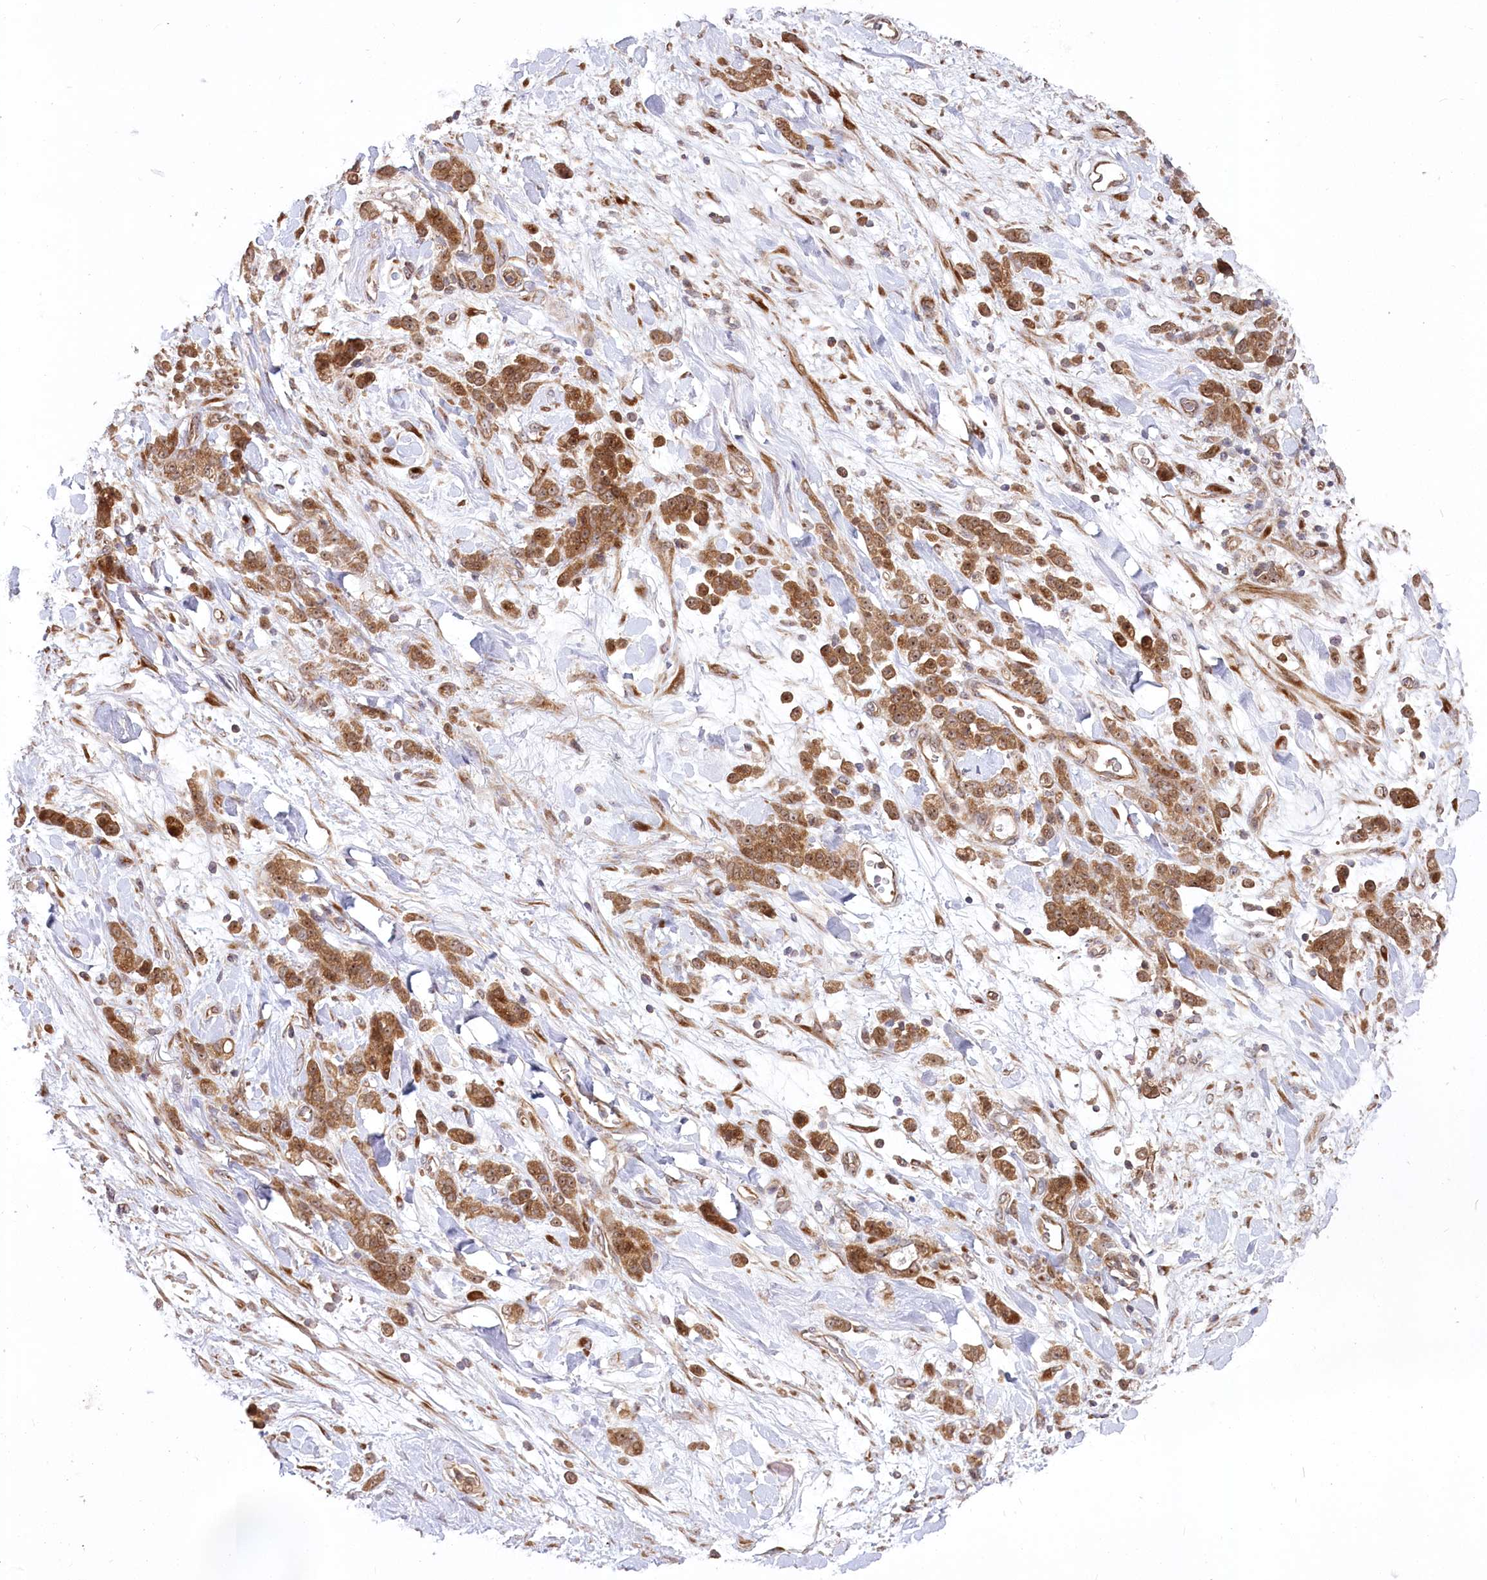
{"staining": {"intensity": "moderate", "quantity": ">75%", "location": "cytoplasmic/membranous,nuclear"}, "tissue": "stomach cancer", "cell_type": "Tumor cells", "image_type": "cancer", "snomed": [{"axis": "morphology", "description": "Normal tissue, NOS"}, {"axis": "morphology", "description": "Adenocarcinoma, NOS"}, {"axis": "topography", "description": "Stomach"}], "caption": "The immunohistochemical stain highlights moderate cytoplasmic/membranous and nuclear positivity in tumor cells of stomach adenocarcinoma tissue. (Stains: DAB in brown, nuclei in blue, Microscopy: brightfield microscopy at high magnification).", "gene": "TBCA", "patient": {"sex": "male", "age": 82}}